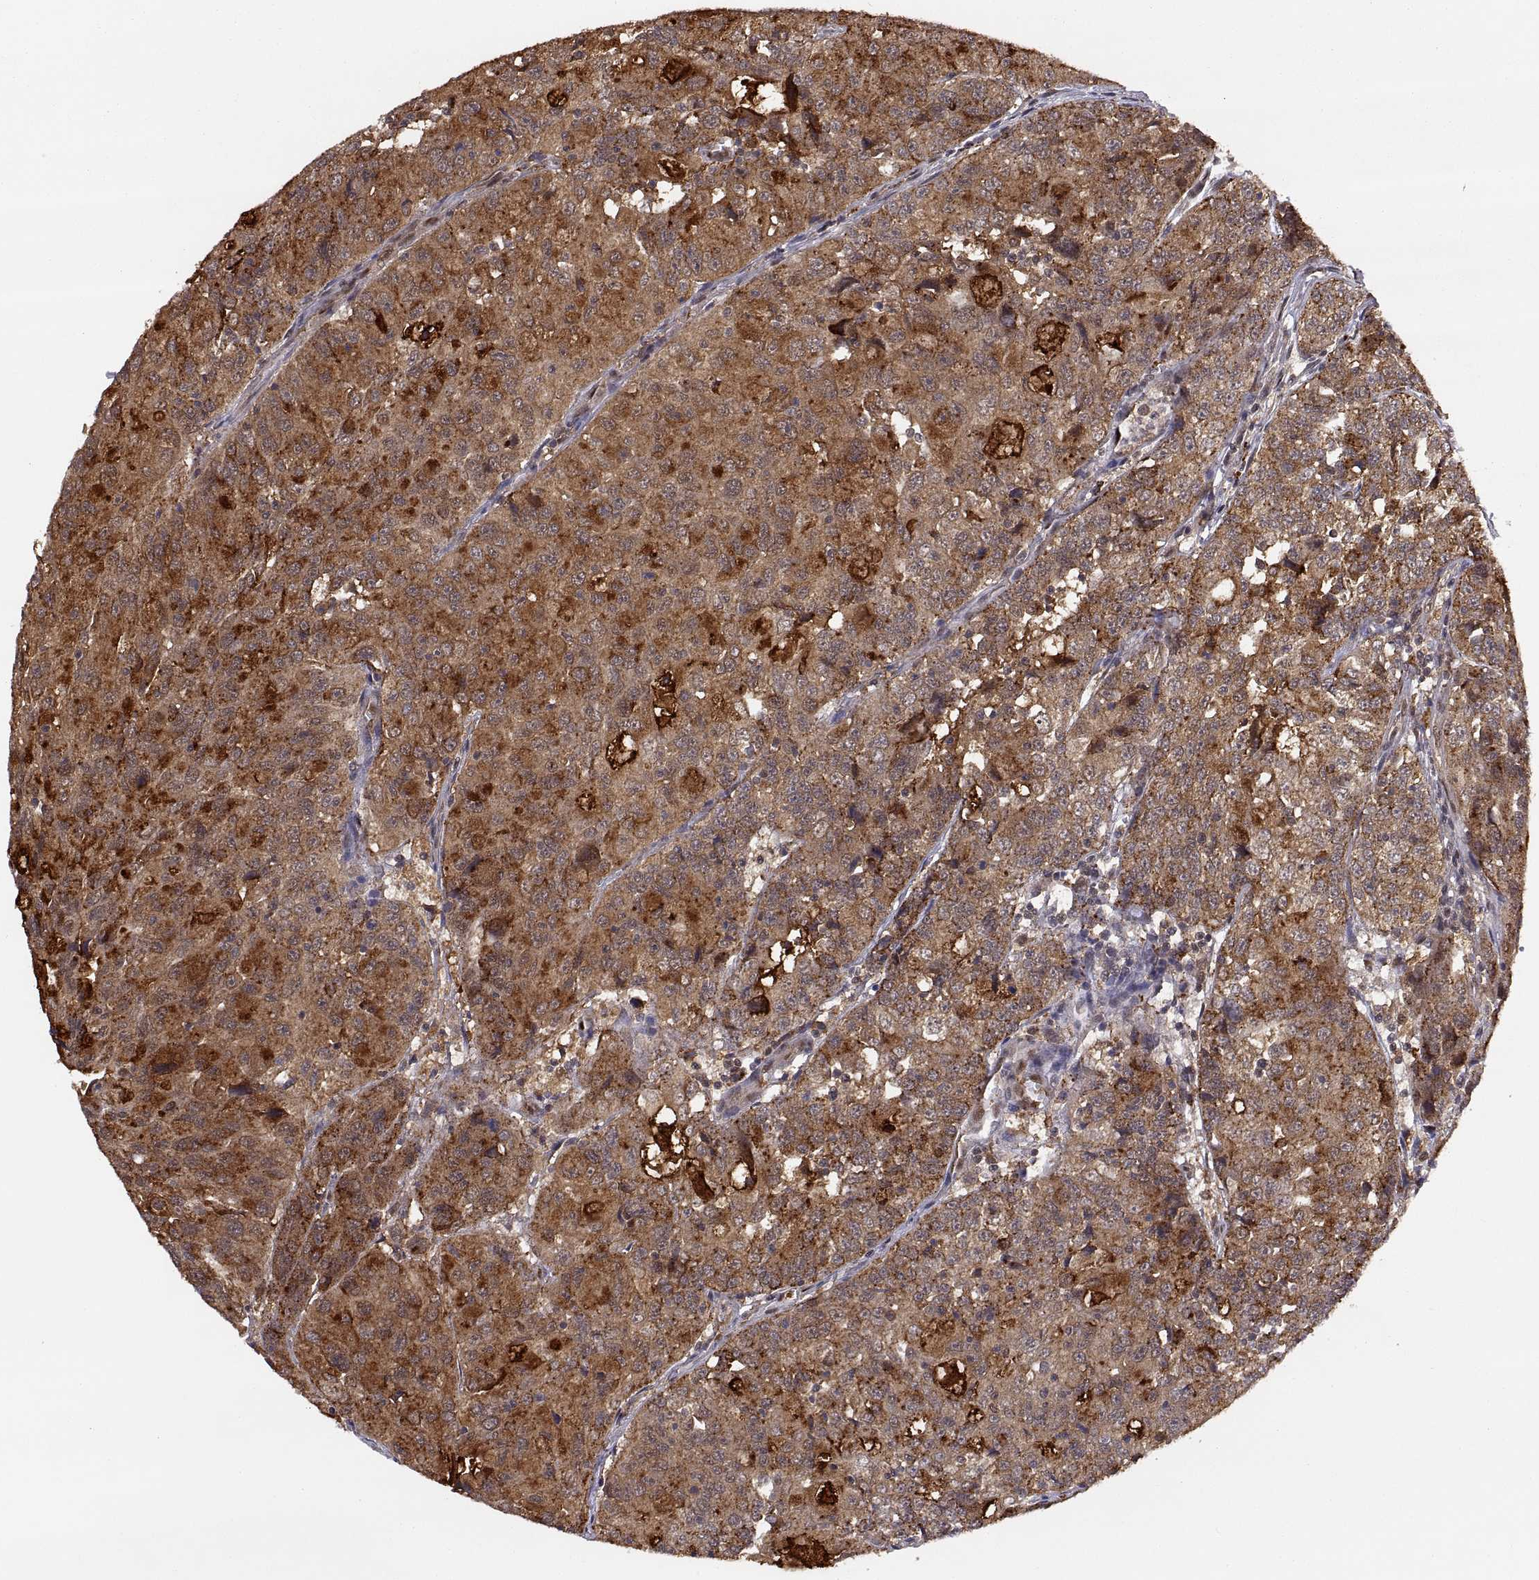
{"staining": {"intensity": "strong", "quantity": ">75%", "location": "cytoplasmic/membranous"}, "tissue": "urothelial cancer", "cell_type": "Tumor cells", "image_type": "cancer", "snomed": [{"axis": "morphology", "description": "Urothelial carcinoma, NOS"}, {"axis": "morphology", "description": "Urothelial carcinoma, High grade"}, {"axis": "topography", "description": "Urinary bladder"}], "caption": "The micrograph demonstrates immunohistochemical staining of urothelial cancer. There is strong cytoplasmic/membranous positivity is appreciated in about >75% of tumor cells.", "gene": "PSMC2", "patient": {"sex": "female", "age": 73}}